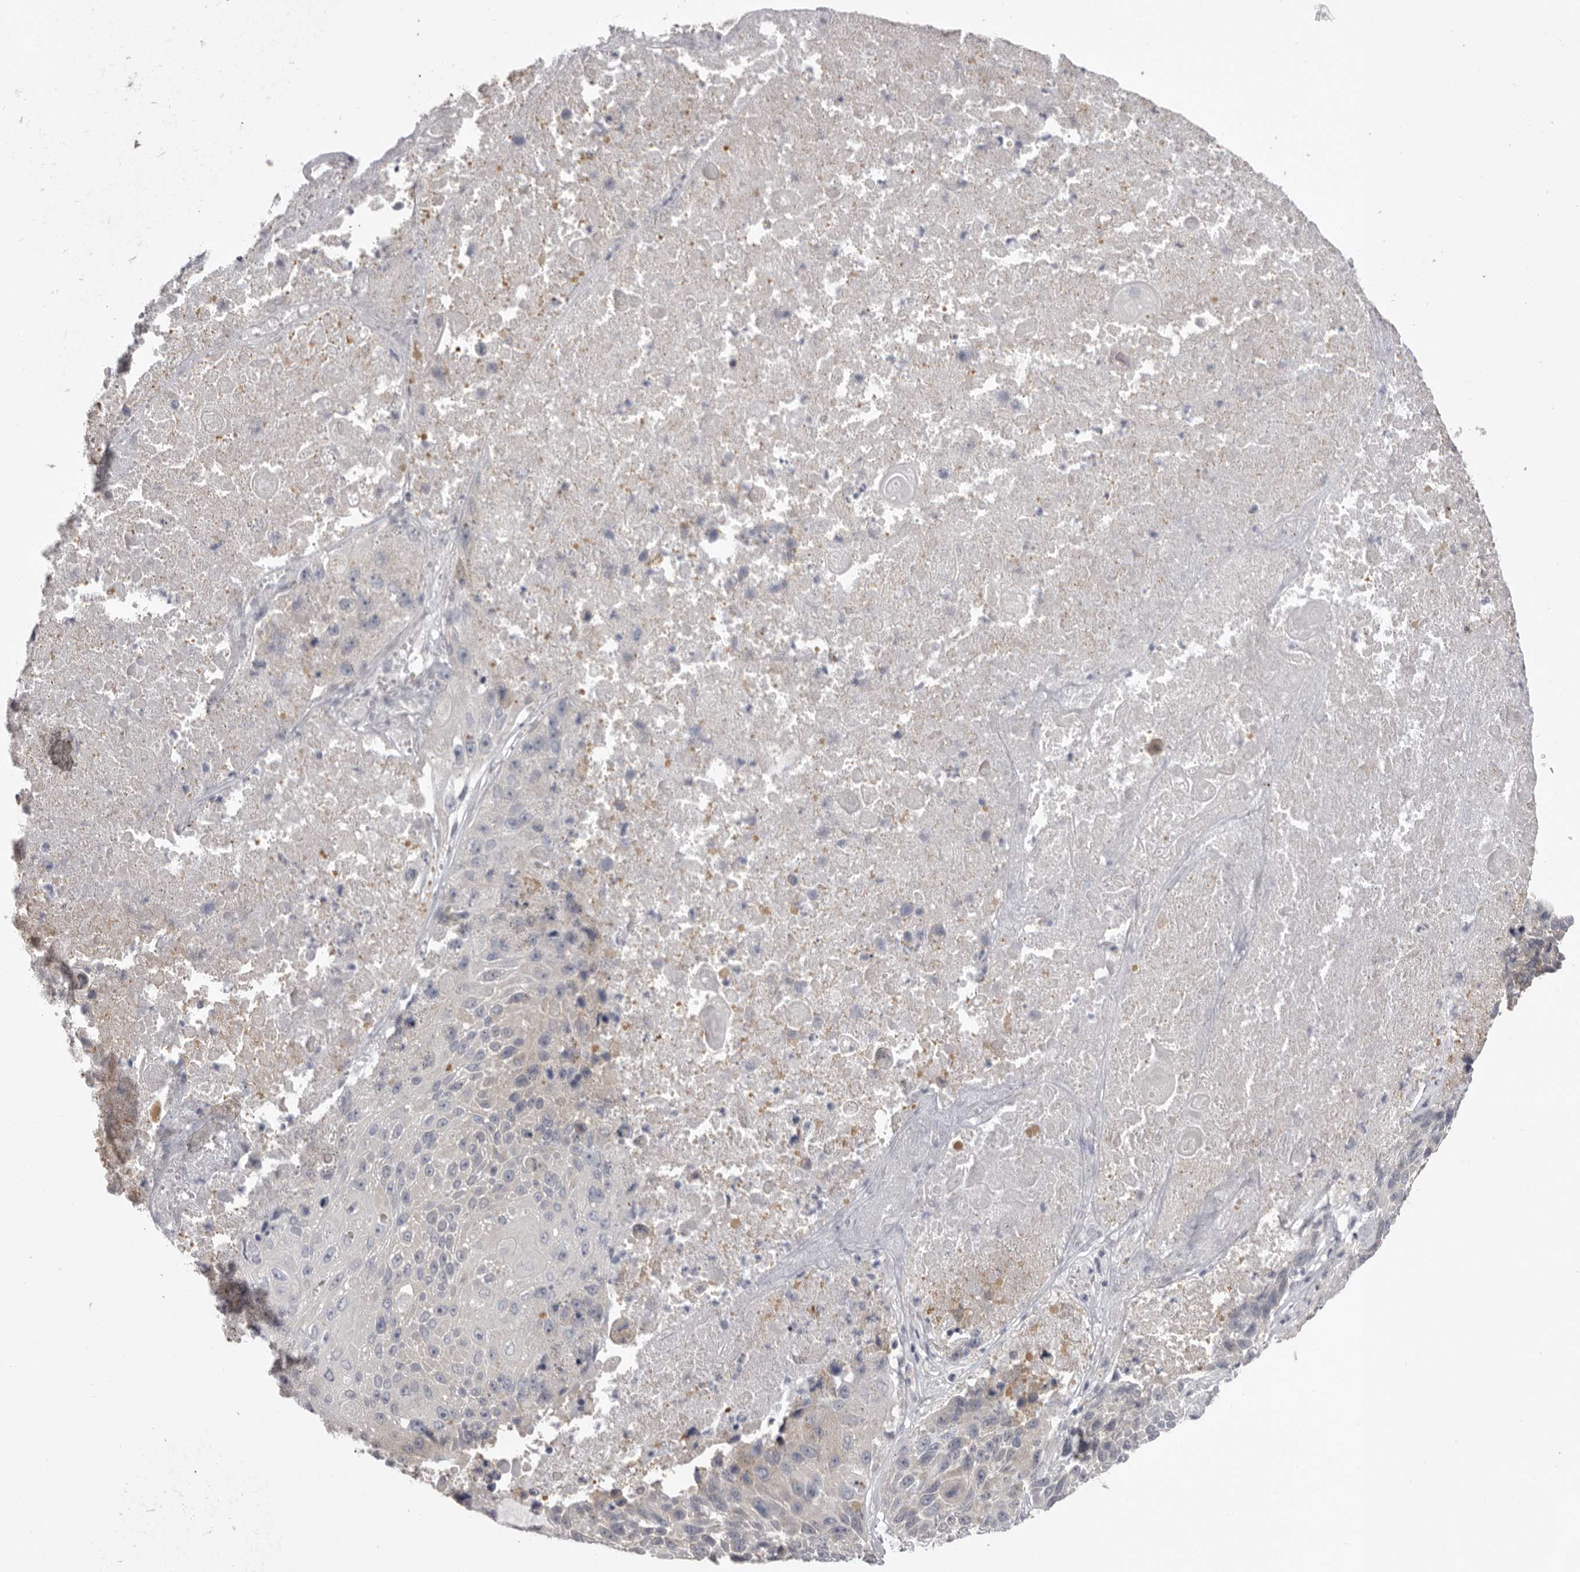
{"staining": {"intensity": "weak", "quantity": "<25%", "location": "cytoplasmic/membranous"}, "tissue": "lung cancer", "cell_type": "Tumor cells", "image_type": "cancer", "snomed": [{"axis": "morphology", "description": "Squamous cell carcinoma, NOS"}, {"axis": "topography", "description": "Lung"}], "caption": "The image demonstrates no staining of tumor cells in squamous cell carcinoma (lung). The staining was performed using DAB (3,3'-diaminobenzidine) to visualize the protein expression in brown, while the nuclei were stained in blue with hematoxylin (Magnification: 20x).", "gene": "MDH1", "patient": {"sex": "male", "age": 61}}